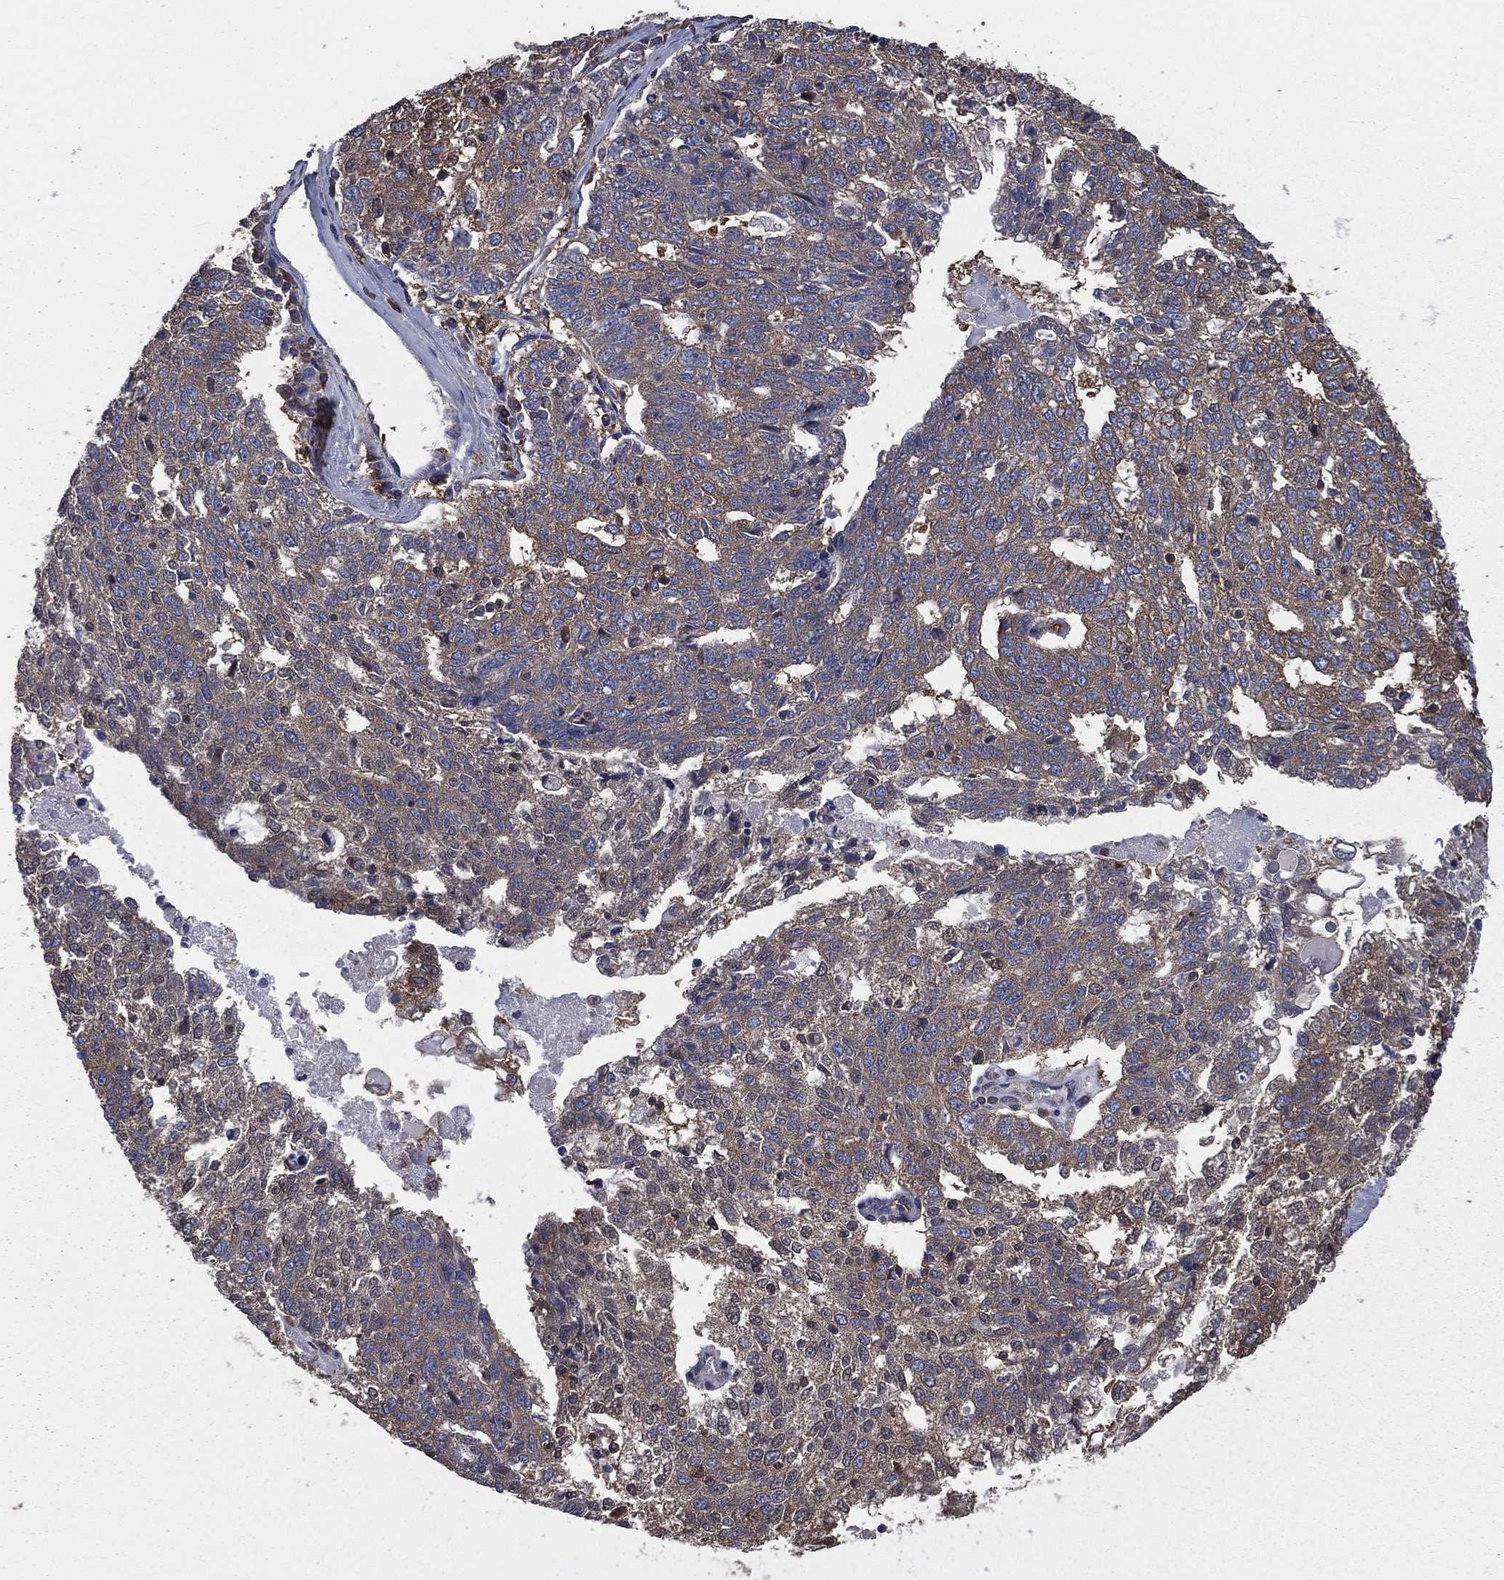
{"staining": {"intensity": "weak", "quantity": "<25%", "location": "cytoplasmic/membranous"}, "tissue": "ovarian cancer", "cell_type": "Tumor cells", "image_type": "cancer", "snomed": [{"axis": "morphology", "description": "Cystadenocarcinoma, serous, NOS"}, {"axis": "topography", "description": "Ovary"}], "caption": "Photomicrograph shows no protein staining in tumor cells of ovarian cancer (serous cystadenocarcinoma) tissue.", "gene": "SARS1", "patient": {"sex": "female", "age": 71}}